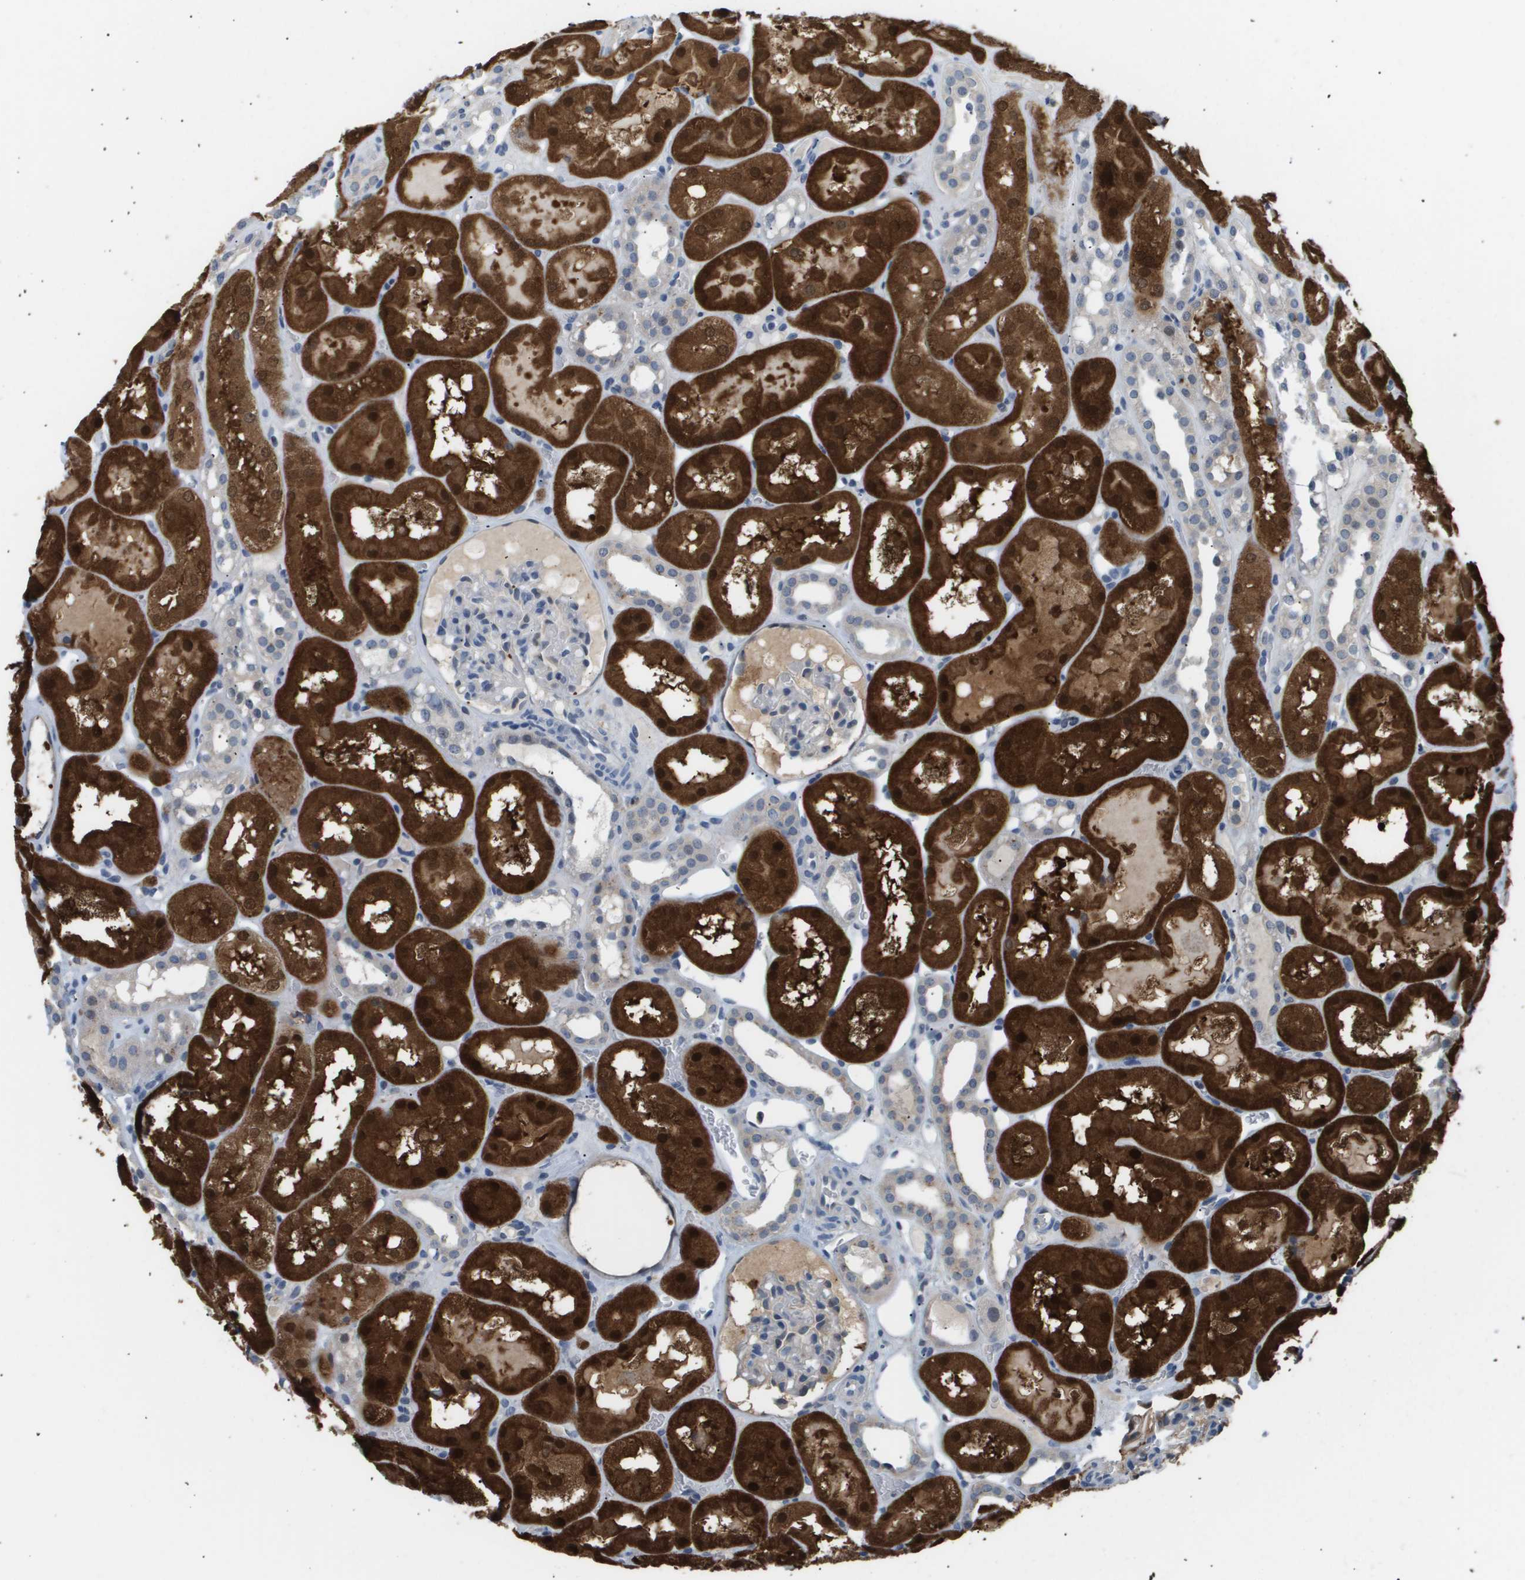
{"staining": {"intensity": "negative", "quantity": "none", "location": "none"}, "tissue": "kidney", "cell_type": "Cells in glomeruli", "image_type": "normal", "snomed": [{"axis": "morphology", "description": "Normal tissue, NOS"}, {"axis": "topography", "description": "Kidney"}, {"axis": "topography", "description": "Urinary bladder"}], "caption": "This is an immunohistochemistry image of benign human kidney. There is no expression in cells in glomeruli.", "gene": "AKR1A1", "patient": {"sex": "male", "age": 16}}